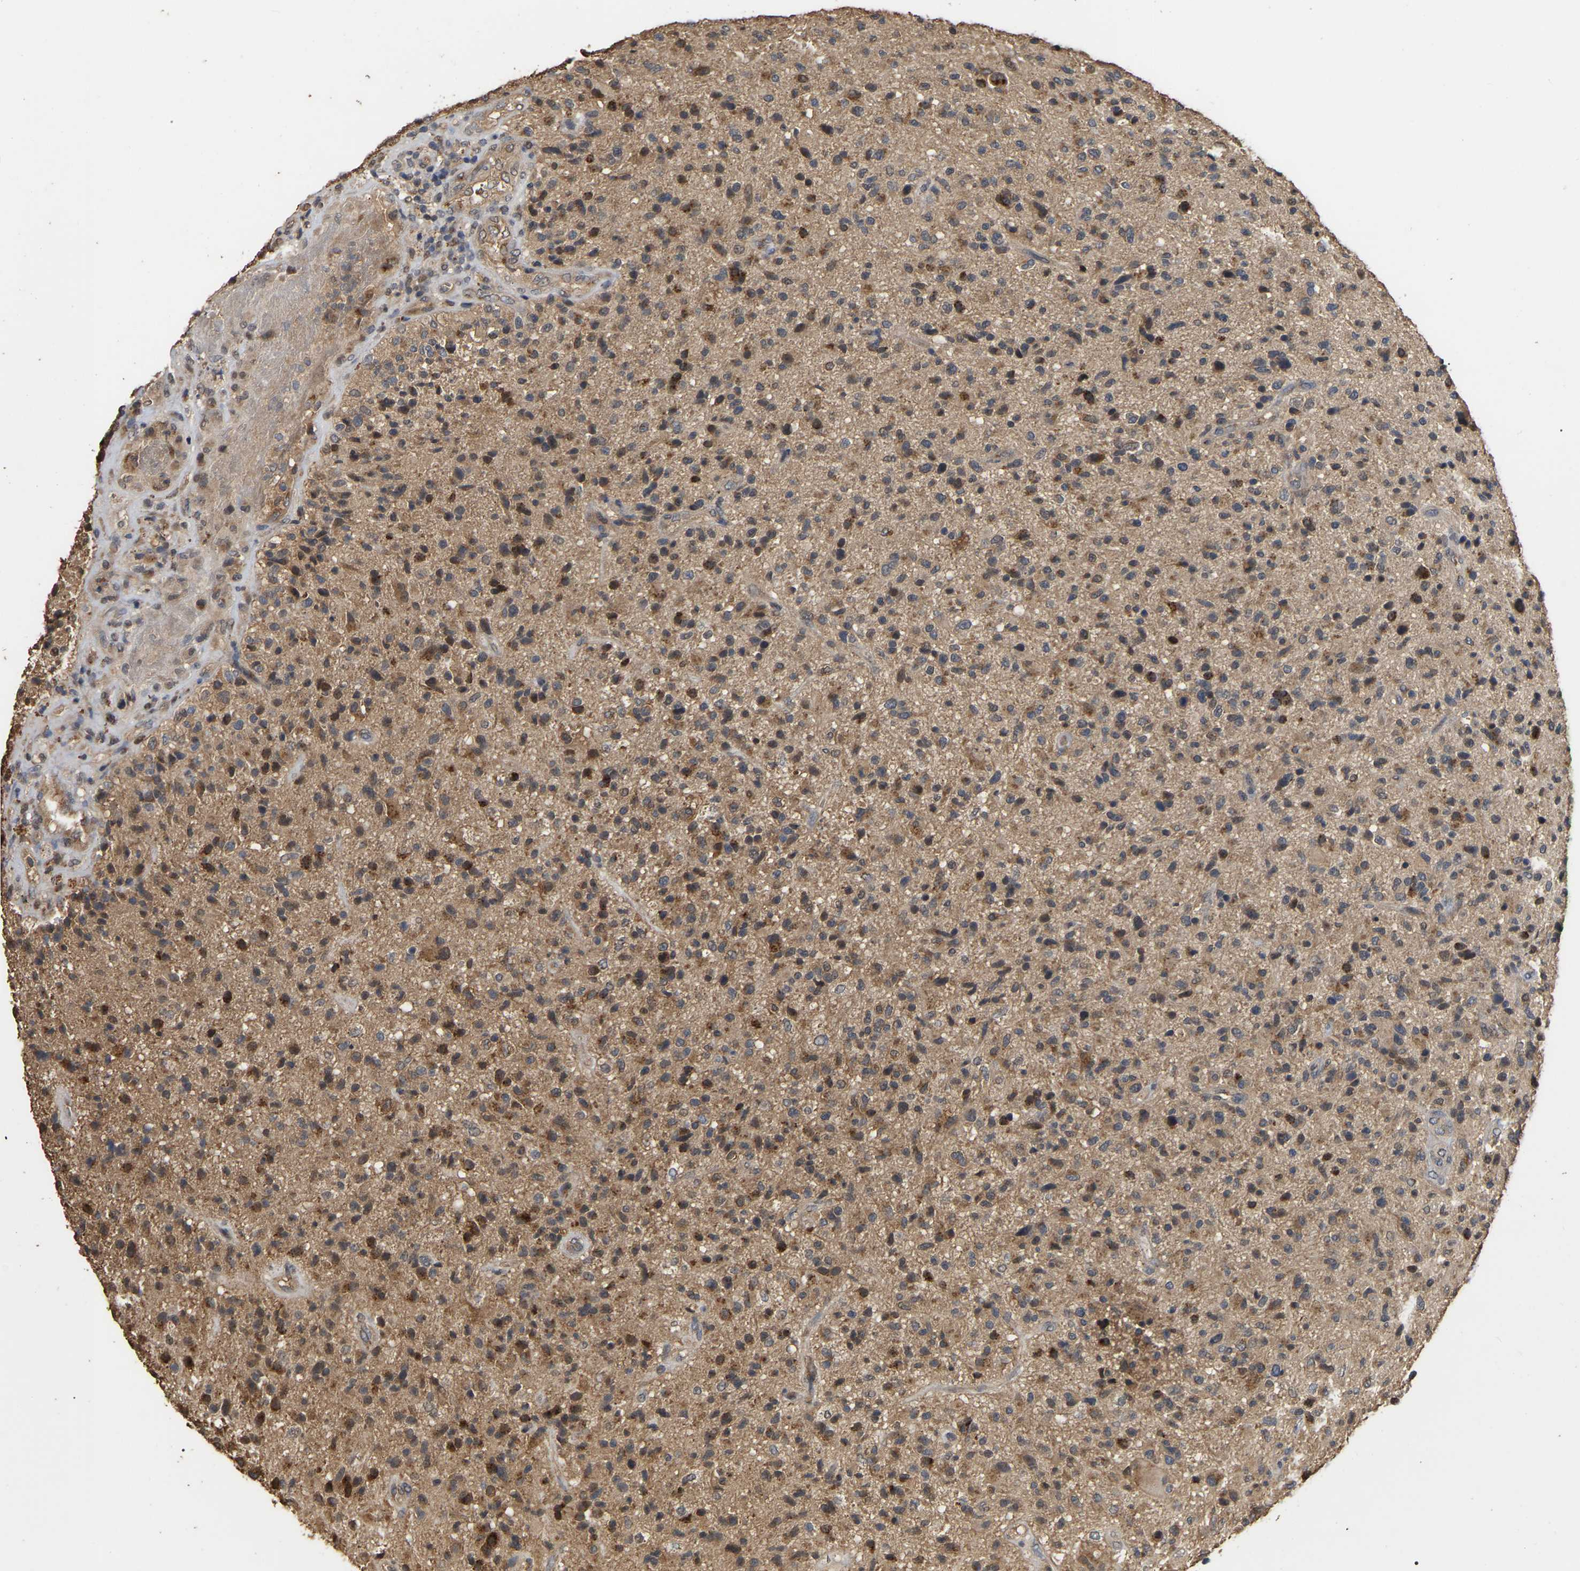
{"staining": {"intensity": "strong", "quantity": ">75%", "location": "cytoplasmic/membranous,nuclear"}, "tissue": "glioma", "cell_type": "Tumor cells", "image_type": "cancer", "snomed": [{"axis": "morphology", "description": "Glioma, malignant, High grade"}, {"axis": "topography", "description": "Brain"}], "caption": "Glioma stained for a protein (brown) displays strong cytoplasmic/membranous and nuclear positive expression in approximately >75% of tumor cells.", "gene": "FAM219A", "patient": {"sex": "male", "age": 72}}